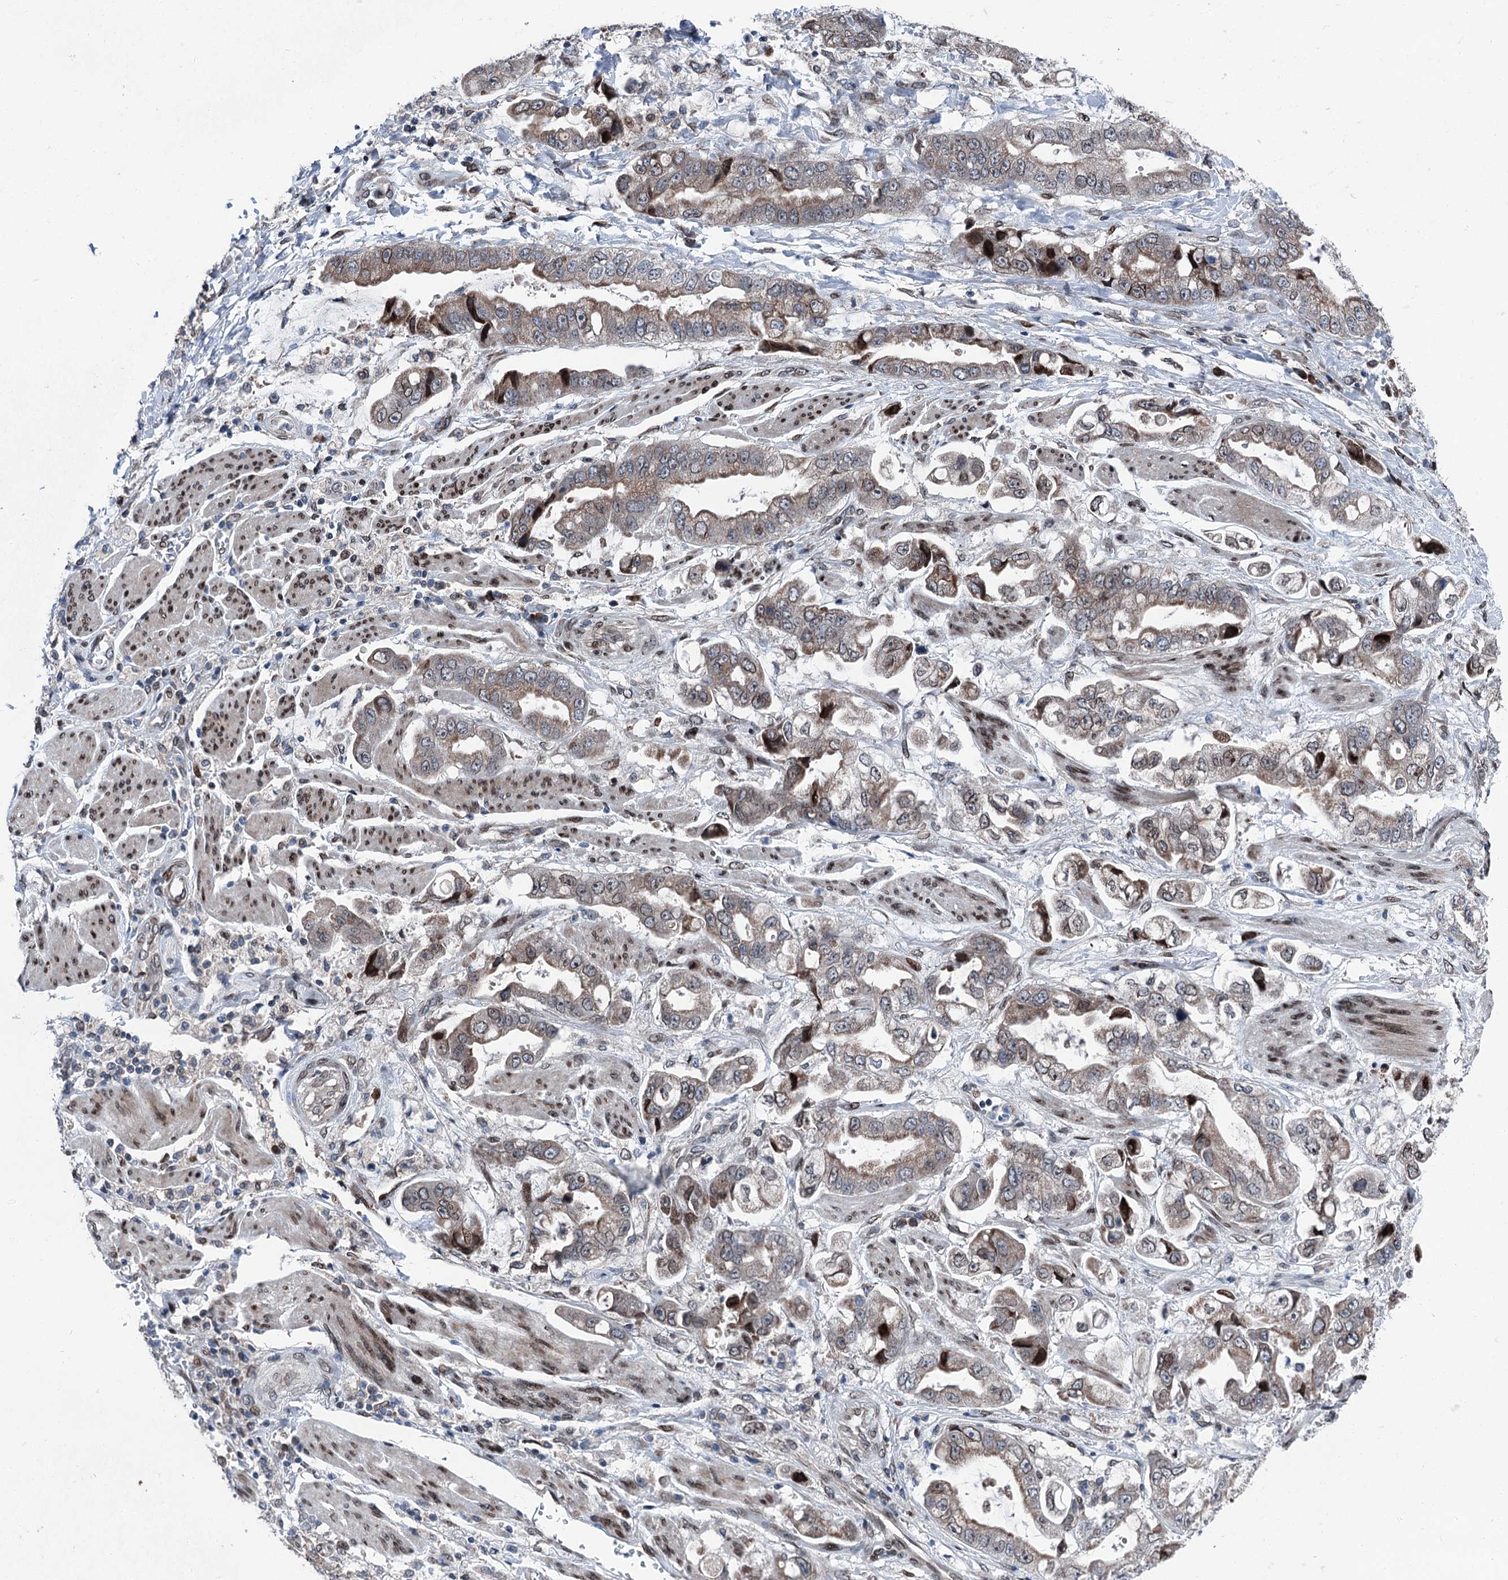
{"staining": {"intensity": "moderate", "quantity": ">75%", "location": "cytoplasmic/membranous"}, "tissue": "stomach cancer", "cell_type": "Tumor cells", "image_type": "cancer", "snomed": [{"axis": "morphology", "description": "Adenocarcinoma, NOS"}, {"axis": "topography", "description": "Stomach"}], "caption": "Stomach adenocarcinoma stained with immunohistochemistry (IHC) demonstrates moderate cytoplasmic/membranous positivity in about >75% of tumor cells.", "gene": "MRPL14", "patient": {"sex": "male", "age": 62}}